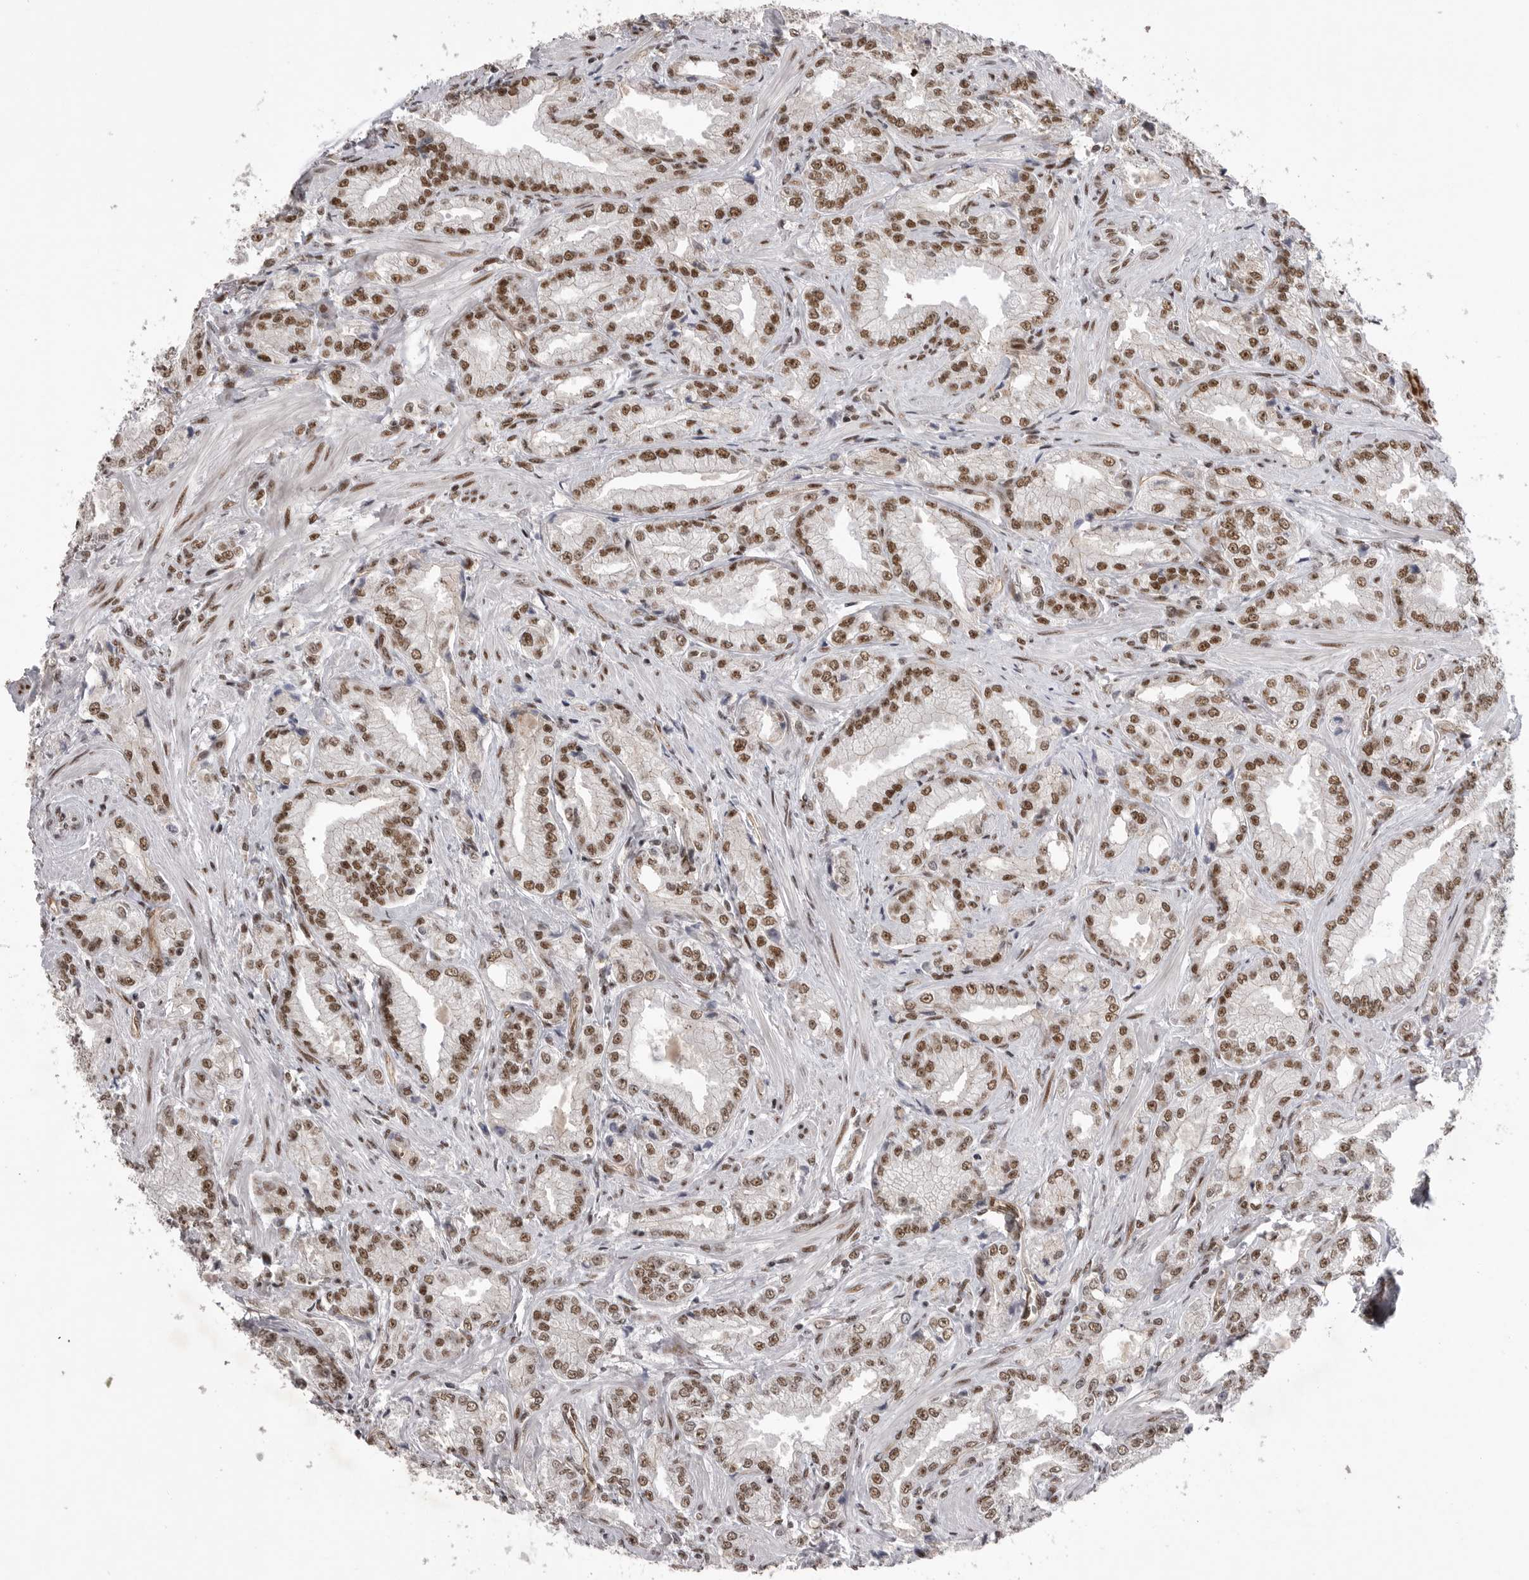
{"staining": {"intensity": "moderate", "quantity": ">75%", "location": "nuclear"}, "tissue": "prostate cancer", "cell_type": "Tumor cells", "image_type": "cancer", "snomed": [{"axis": "morphology", "description": "Adenocarcinoma, Low grade"}, {"axis": "topography", "description": "Prostate"}], "caption": "Immunohistochemical staining of prostate cancer exhibits moderate nuclear protein staining in about >75% of tumor cells.", "gene": "PPP1R8", "patient": {"sex": "male", "age": 62}}